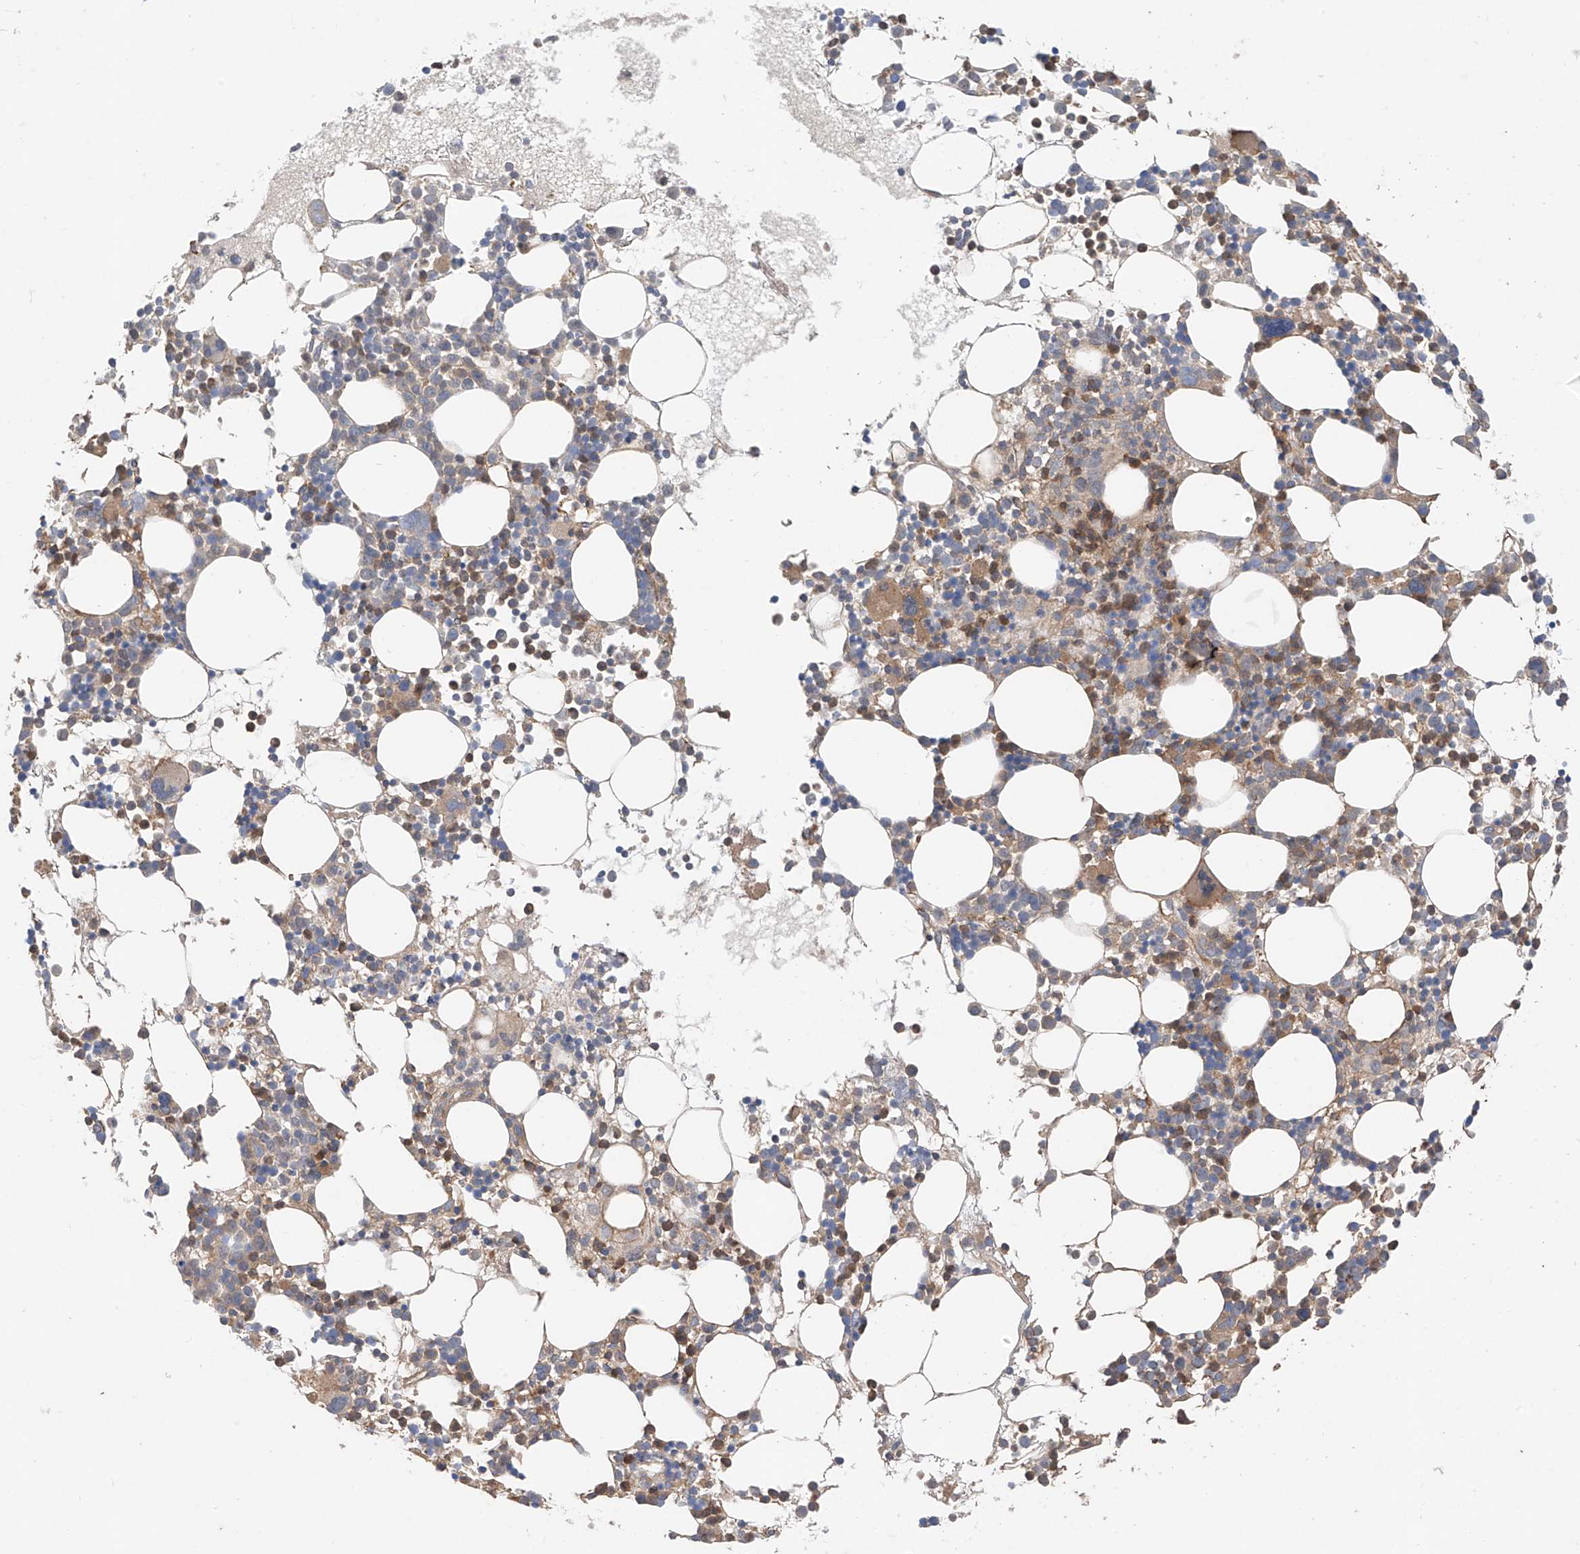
{"staining": {"intensity": "moderate", "quantity": "25%-75%", "location": "cytoplasmic/membranous"}, "tissue": "bone marrow", "cell_type": "Hematopoietic cells", "image_type": "normal", "snomed": [{"axis": "morphology", "description": "Normal tissue, NOS"}, {"axis": "topography", "description": "Bone marrow"}], "caption": "The image exhibits staining of normal bone marrow, revealing moderate cytoplasmic/membranous protein staining (brown color) within hematopoietic cells.", "gene": "CACNA2D4", "patient": {"sex": "female", "age": 62}}